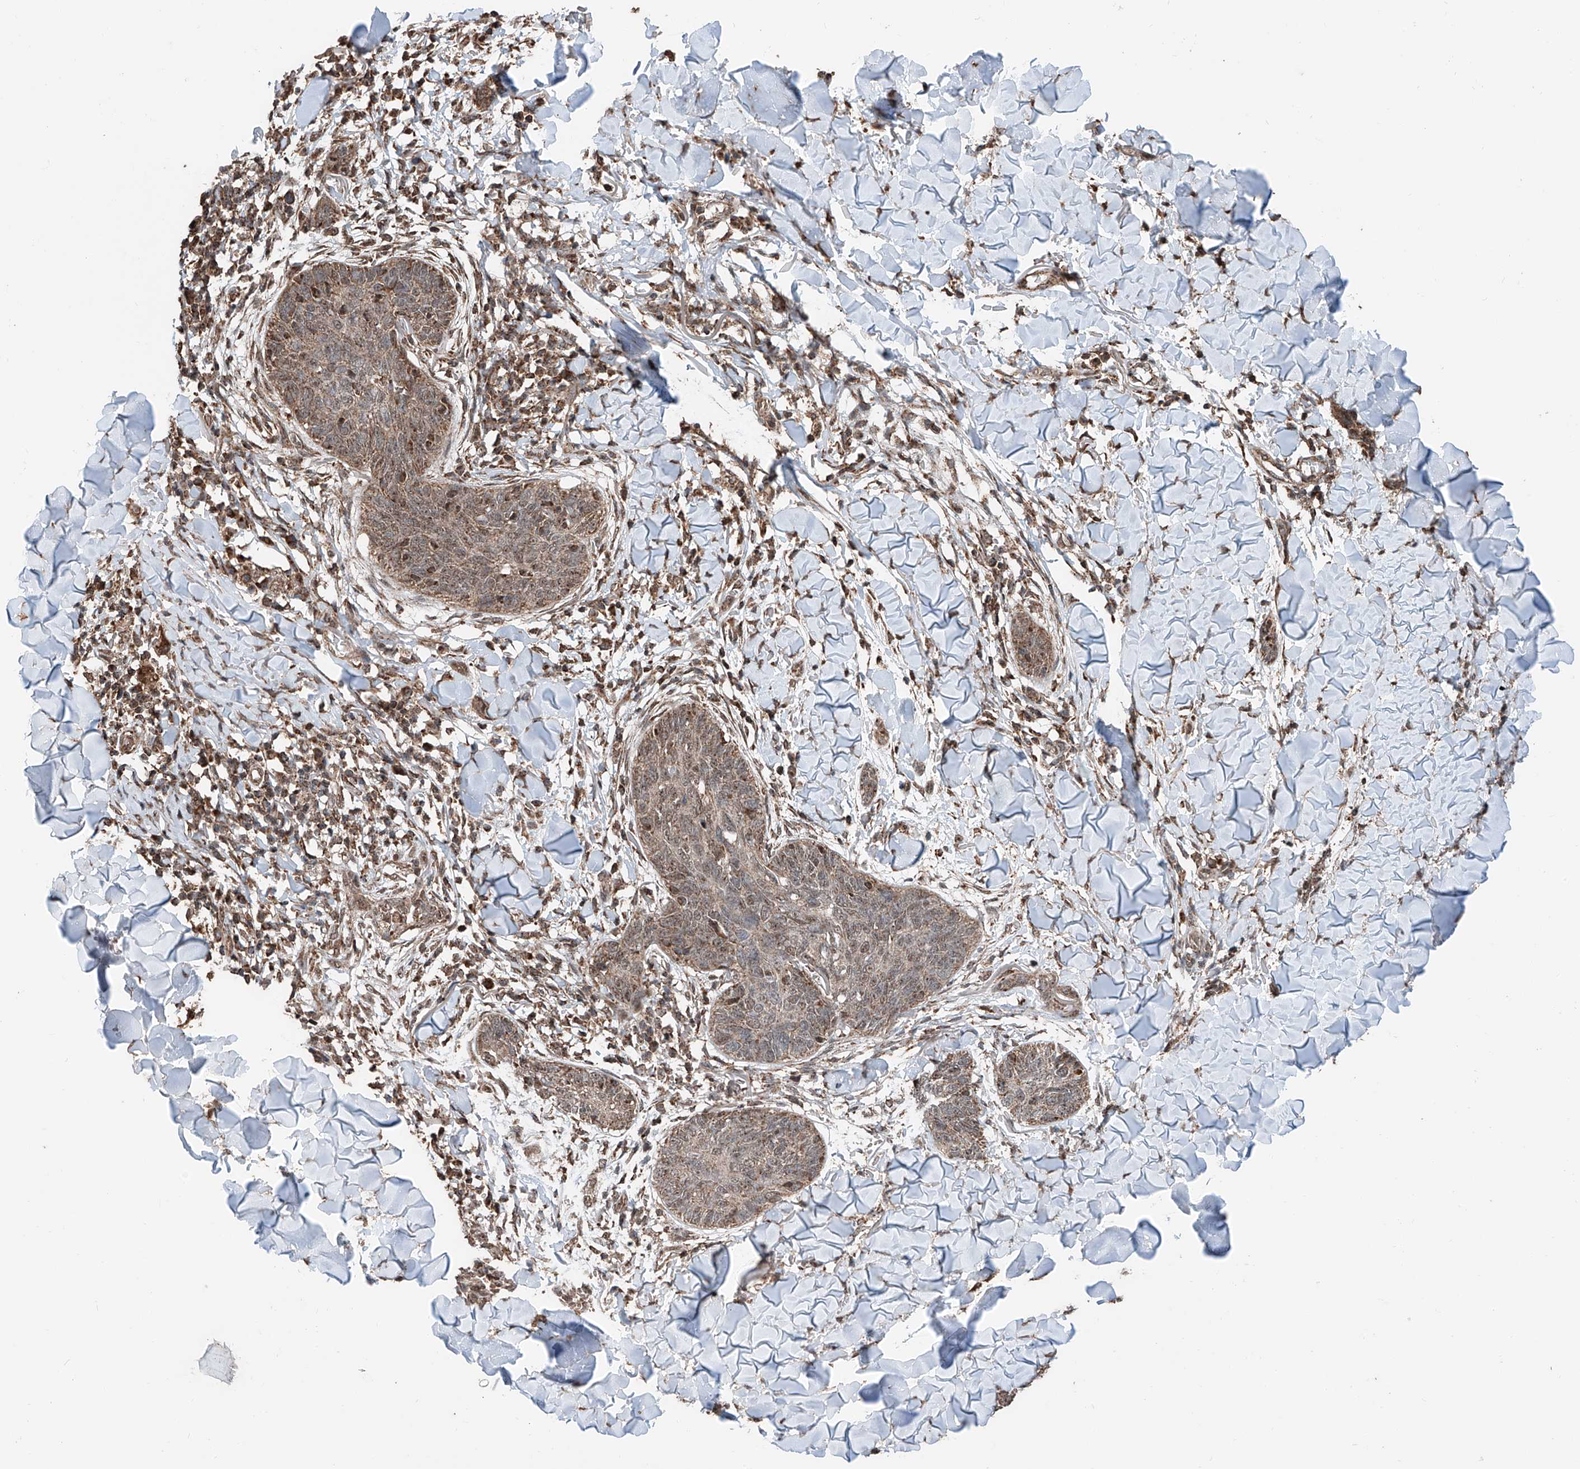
{"staining": {"intensity": "moderate", "quantity": ">75%", "location": "cytoplasmic/membranous,nuclear"}, "tissue": "skin cancer", "cell_type": "Tumor cells", "image_type": "cancer", "snomed": [{"axis": "morphology", "description": "Basal cell carcinoma"}, {"axis": "topography", "description": "Skin"}], "caption": "IHC photomicrograph of neoplastic tissue: skin cancer (basal cell carcinoma) stained using IHC shows medium levels of moderate protein expression localized specifically in the cytoplasmic/membranous and nuclear of tumor cells, appearing as a cytoplasmic/membranous and nuclear brown color.", "gene": "ZNF445", "patient": {"sex": "male", "age": 85}}